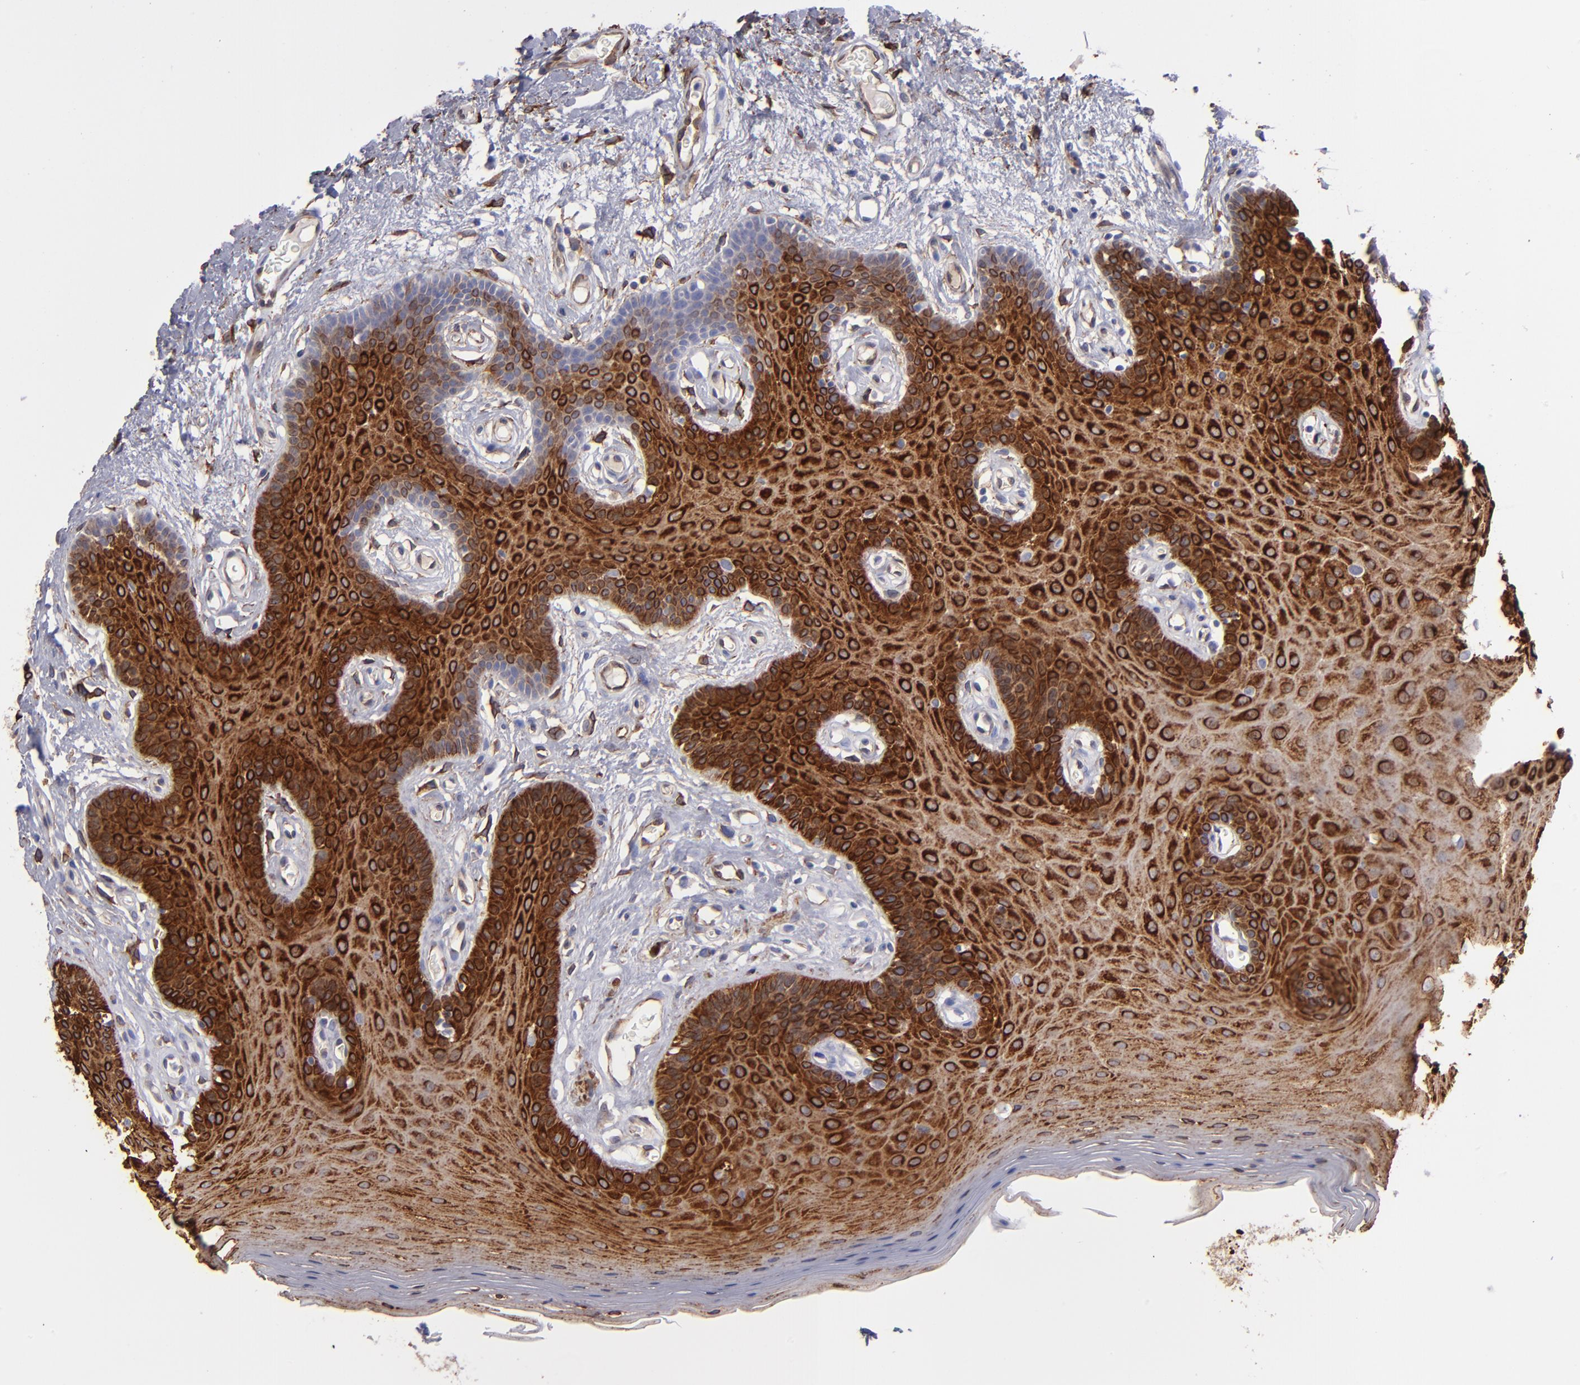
{"staining": {"intensity": "strong", "quantity": ">75%", "location": "cytoplasmic/membranous"}, "tissue": "oral mucosa", "cell_type": "Squamous epithelial cells", "image_type": "normal", "snomed": [{"axis": "morphology", "description": "Normal tissue, NOS"}, {"axis": "morphology", "description": "Squamous cell carcinoma, NOS"}, {"axis": "topography", "description": "Skeletal muscle"}, {"axis": "topography", "description": "Oral tissue"}, {"axis": "topography", "description": "Head-Neck"}], "caption": "The photomicrograph shows immunohistochemical staining of benign oral mucosa. There is strong cytoplasmic/membranous staining is identified in about >75% of squamous epithelial cells.", "gene": "AHNAK2", "patient": {"sex": "male", "age": 71}}